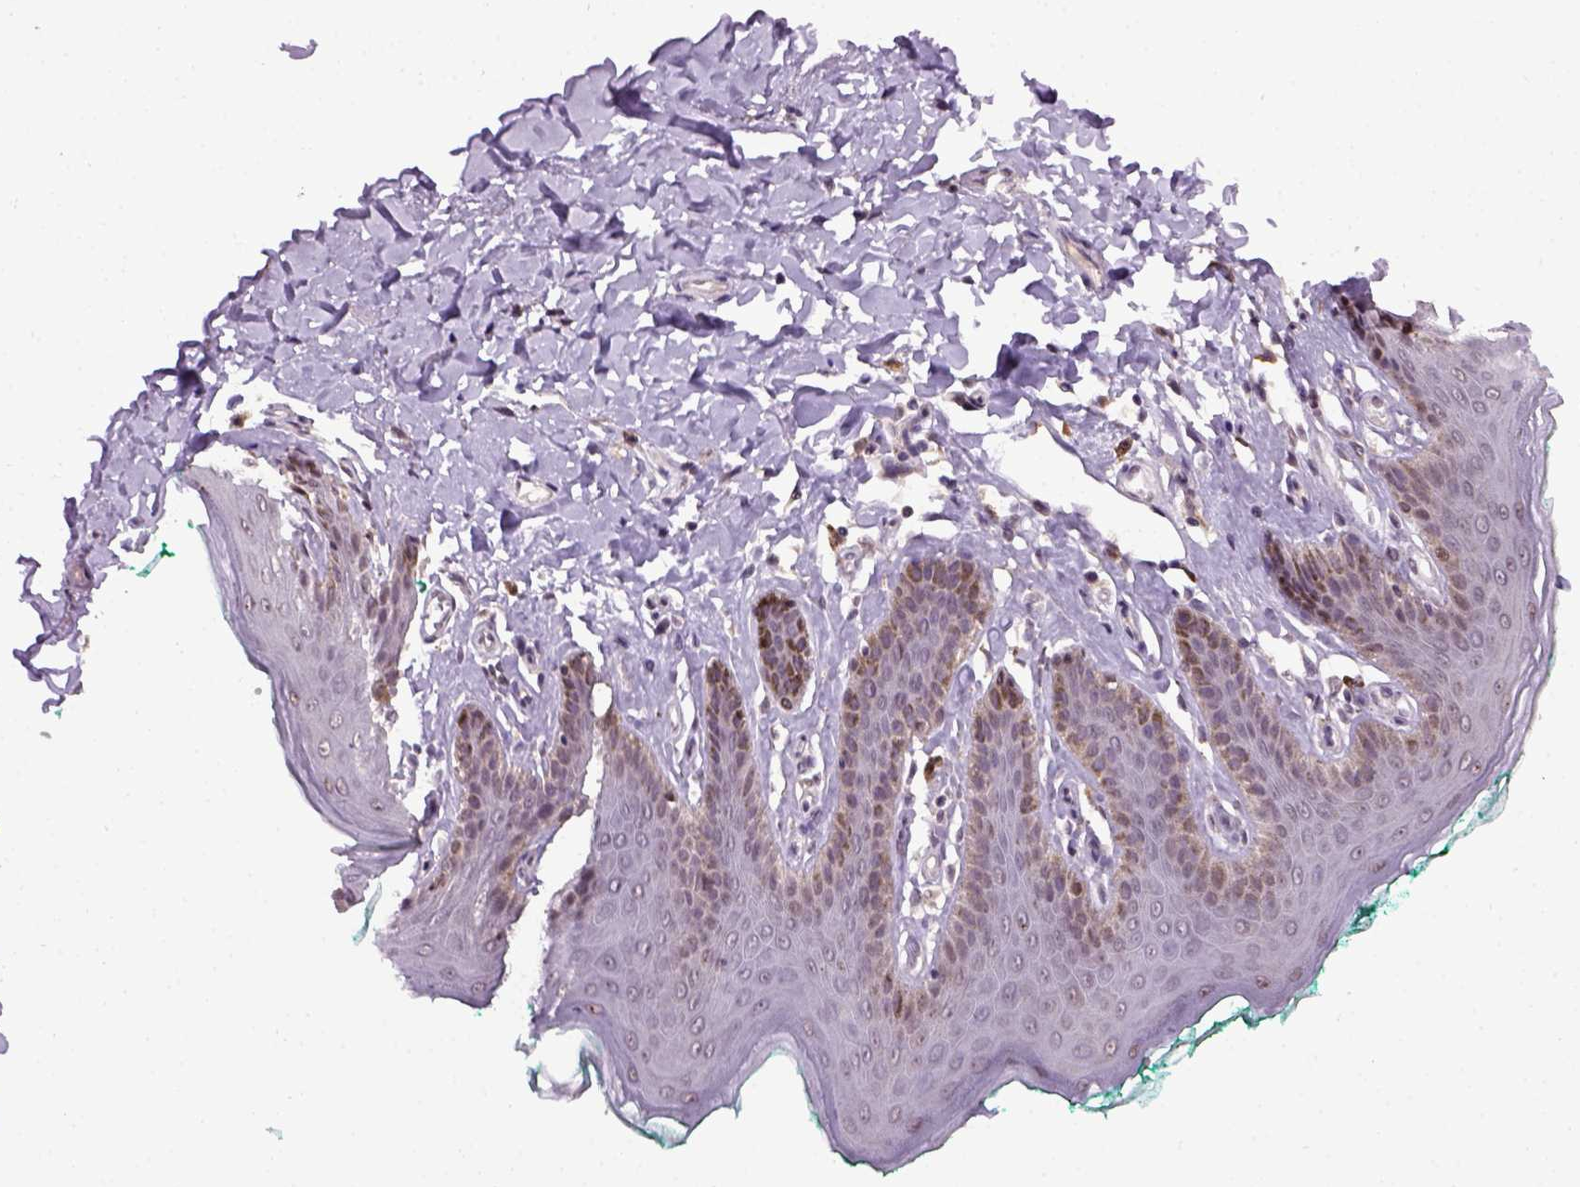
{"staining": {"intensity": "weak", "quantity": "<25%", "location": "nuclear"}, "tissue": "skin", "cell_type": "Epidermal cells", "image_type": "normal", "snomed": [{"axis": "morphology", "description": "Normal tissue, NOS"}, {"axis": "topography", "description": "Vulva"}, {"axis": "topography", "description": "Peripheral nerve tissue"}], "caption": "Immunohistochemistry (IHC) micrograph of benign skin: human skin stained with DAB (3,3'-diaminobenzidine) demonstrates no significant protein expression in epidermal cells.", "gene": "RAB43", "patient": {"sex": "female", "age": 66}}